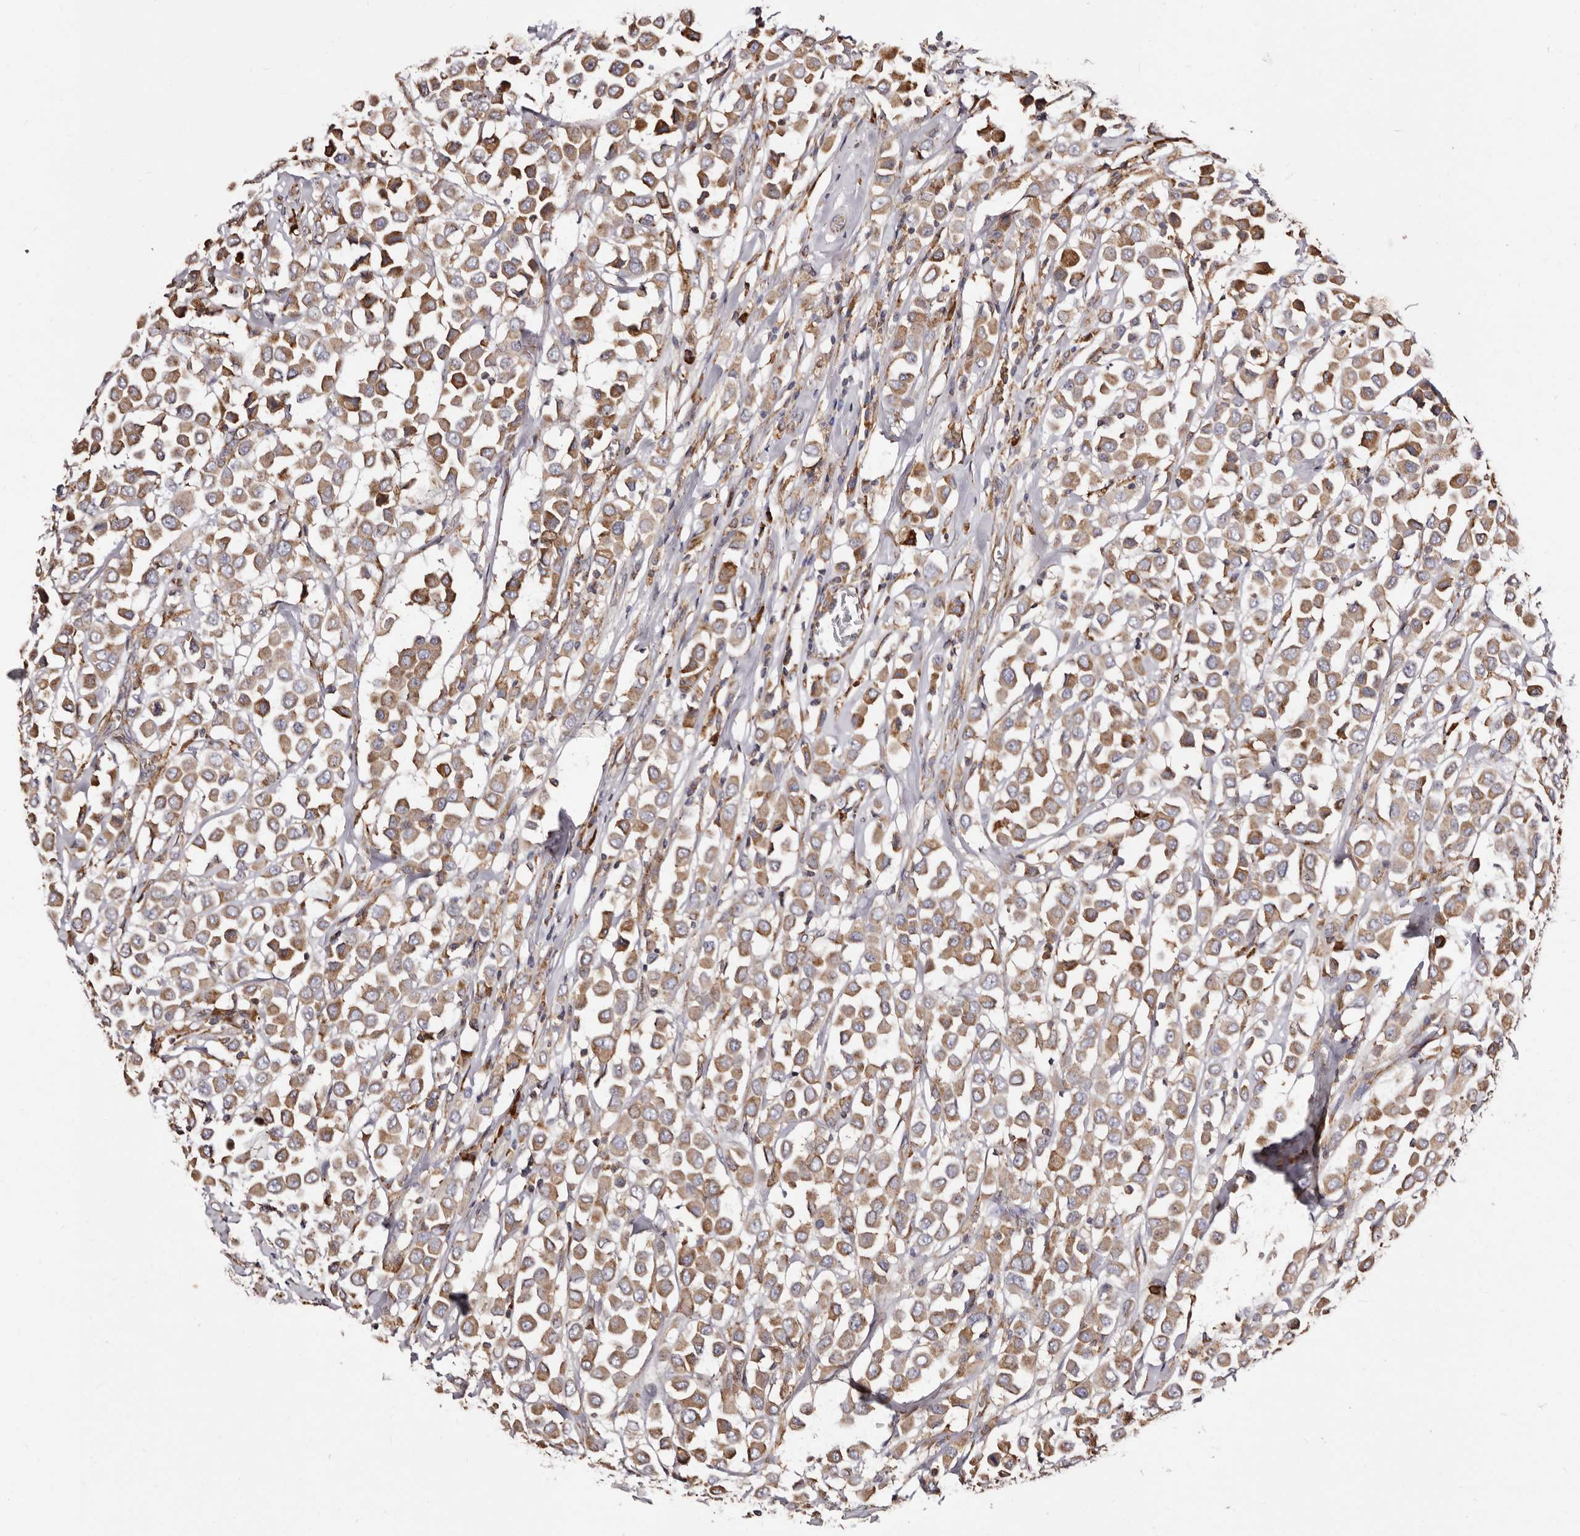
{"staining": {"intensity": "moderate", "quantity": ">75%", "location": "cytoplasmic/membranous"}, "tissue": "breast cancer", "cell_type": "Tumor cells", "image_type": "cancer", "snomed": [{"axis": "morphology", "description": "Duct carcinoma"}, {"axis": "topography", "description": "Breast"}], "caption": "Immunohistochemical staining of breast cancer (invasive ductal carcinoma) reveals medium levels of moderate cytoplasmic/membranous protein expression in about >75% of tumor cells.", "gene": "ACBD6", "patient": {"sex": "female", "age": 61}}